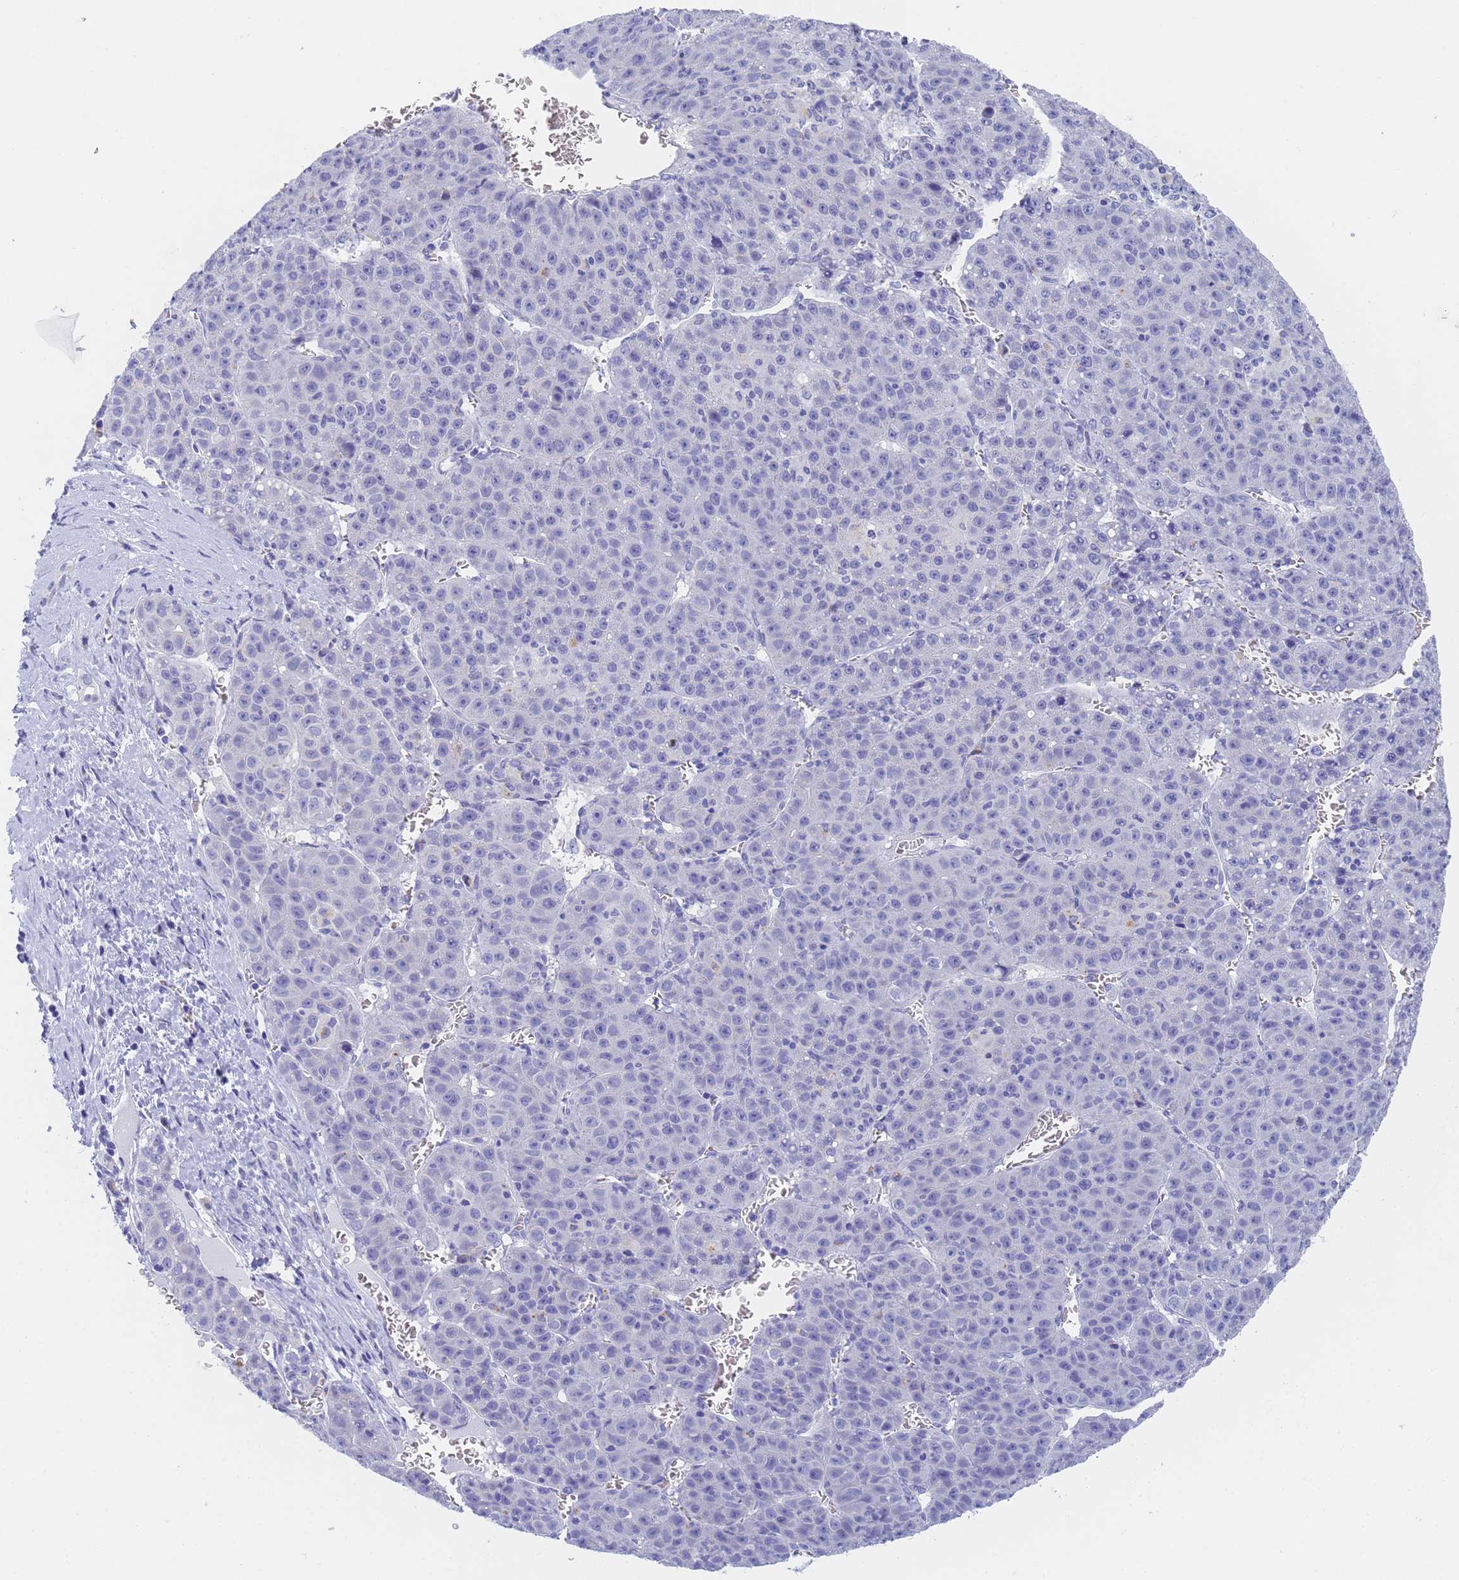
{"staining": {"intensity": "negative", "quantity": "none", "location": "none"}, "tissue": "liver cancer", "cell_type": "Tumor cells", "image_type": "cancer", "snomed": [{"axis": "morphology", "description": "Carcinoma, Hepatocellular, NOS"}, {"axis": "topography", "description": "Liver"}], "caption": "Tumor cells show no significant protein positivity in liver hepatocellular carcinoma.", "gene": "STATH", "patient": {"sex": "female", "age": 53}}